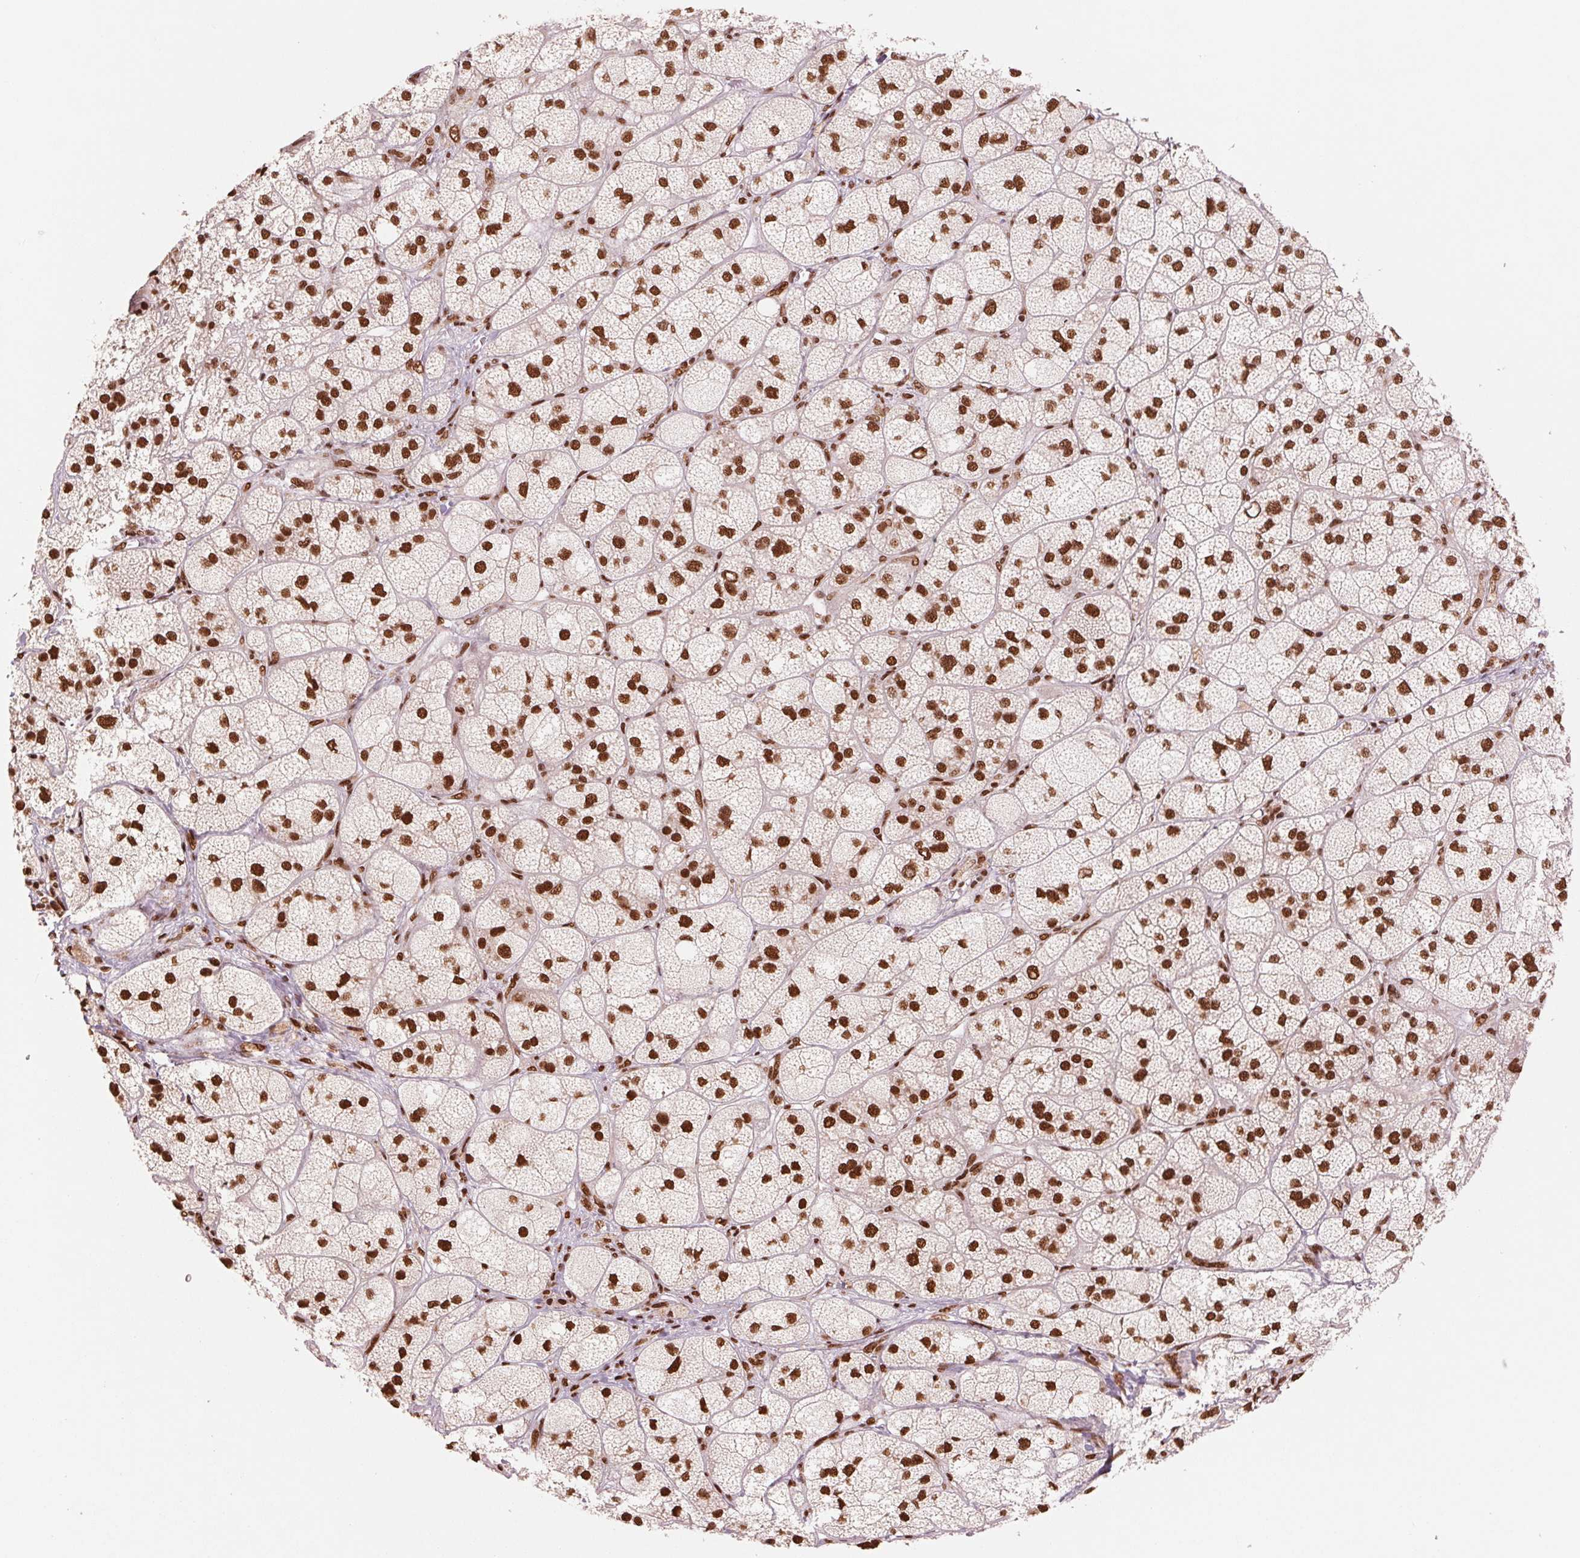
{"staining": {"intensity": "strong", "quantity": ">75%", "location": "nuclear"}, "tissue": "adrenal gland", "cell_type": "Glandular cells", "image_type": "normal", "snomed": [{"axis": "morphology", "description": "Normal tissue, NOS"}, {"axis": "topography", "description": "Adrenal gland"}], "caption": "High-magnification brightfield microscopy of benign adrenal gland stained with DAB (3,3'-diaminobenzidine) (brown) and counterstained with hematoxylin (blue). glandular cells exhibit strong nuclear staining is seen in about>75% of cells. (Brightfield microscopy of DAB IHC at high magnification).", "gene": "TTLL9", "patient": {"sex": "female", "age": 60}}